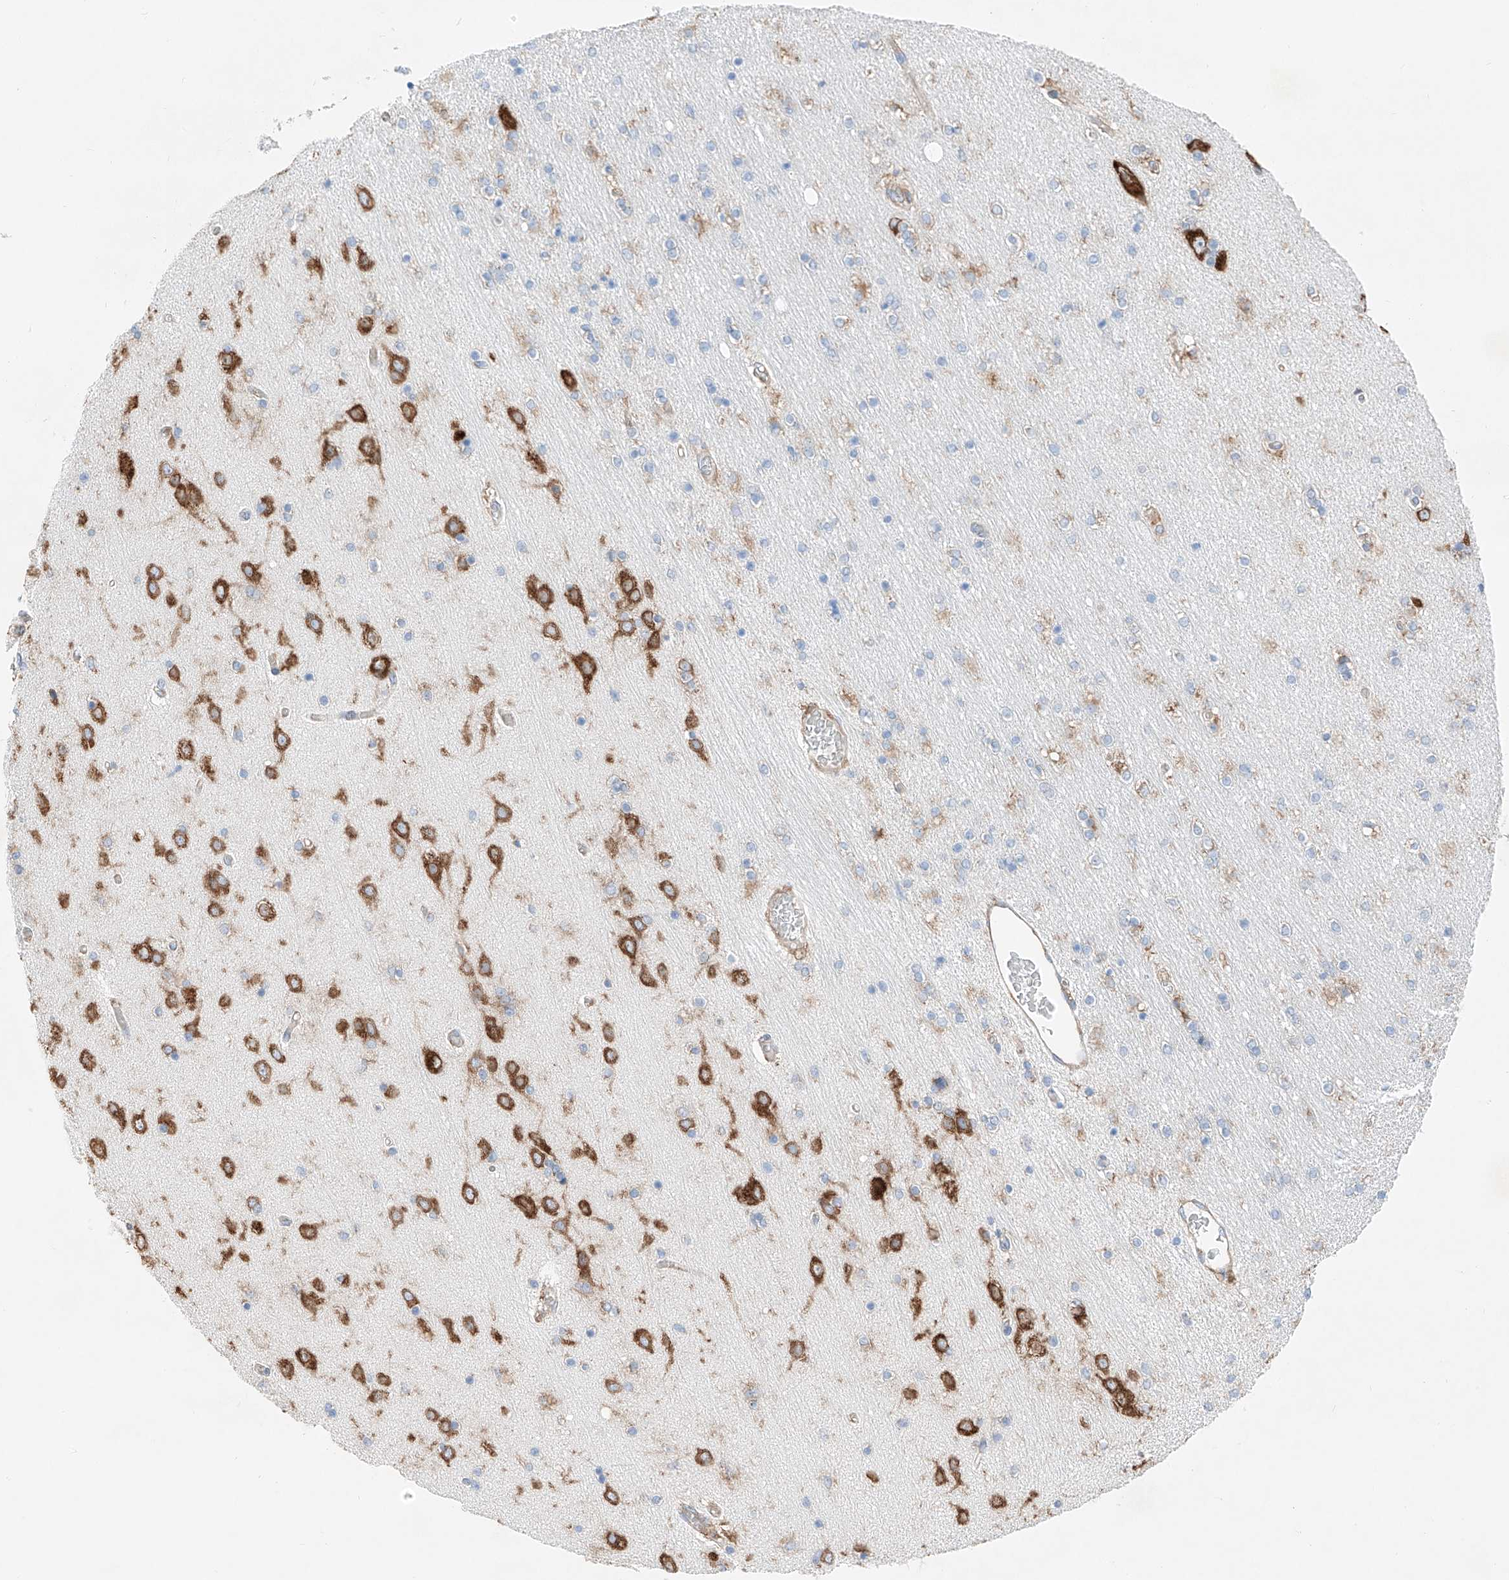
{"staining": {"intensity": "negative", "quantity": "none", "location": "none"}, "tissue": "hippocampus", "cell_type": "Glial cells", "image_type": "normal", "snomed": [{"axis": "morphology", "description": "Normal tissue, NOS"}, {"axis": "topography", "description": "Hippocampus"}], "caption": "Hippocampus stained for a protein using immunohistochemistry (IHC) shows no staining glial cells.", "gene": "CRELD1", "patient": {"sex": "female", "age": 54}}